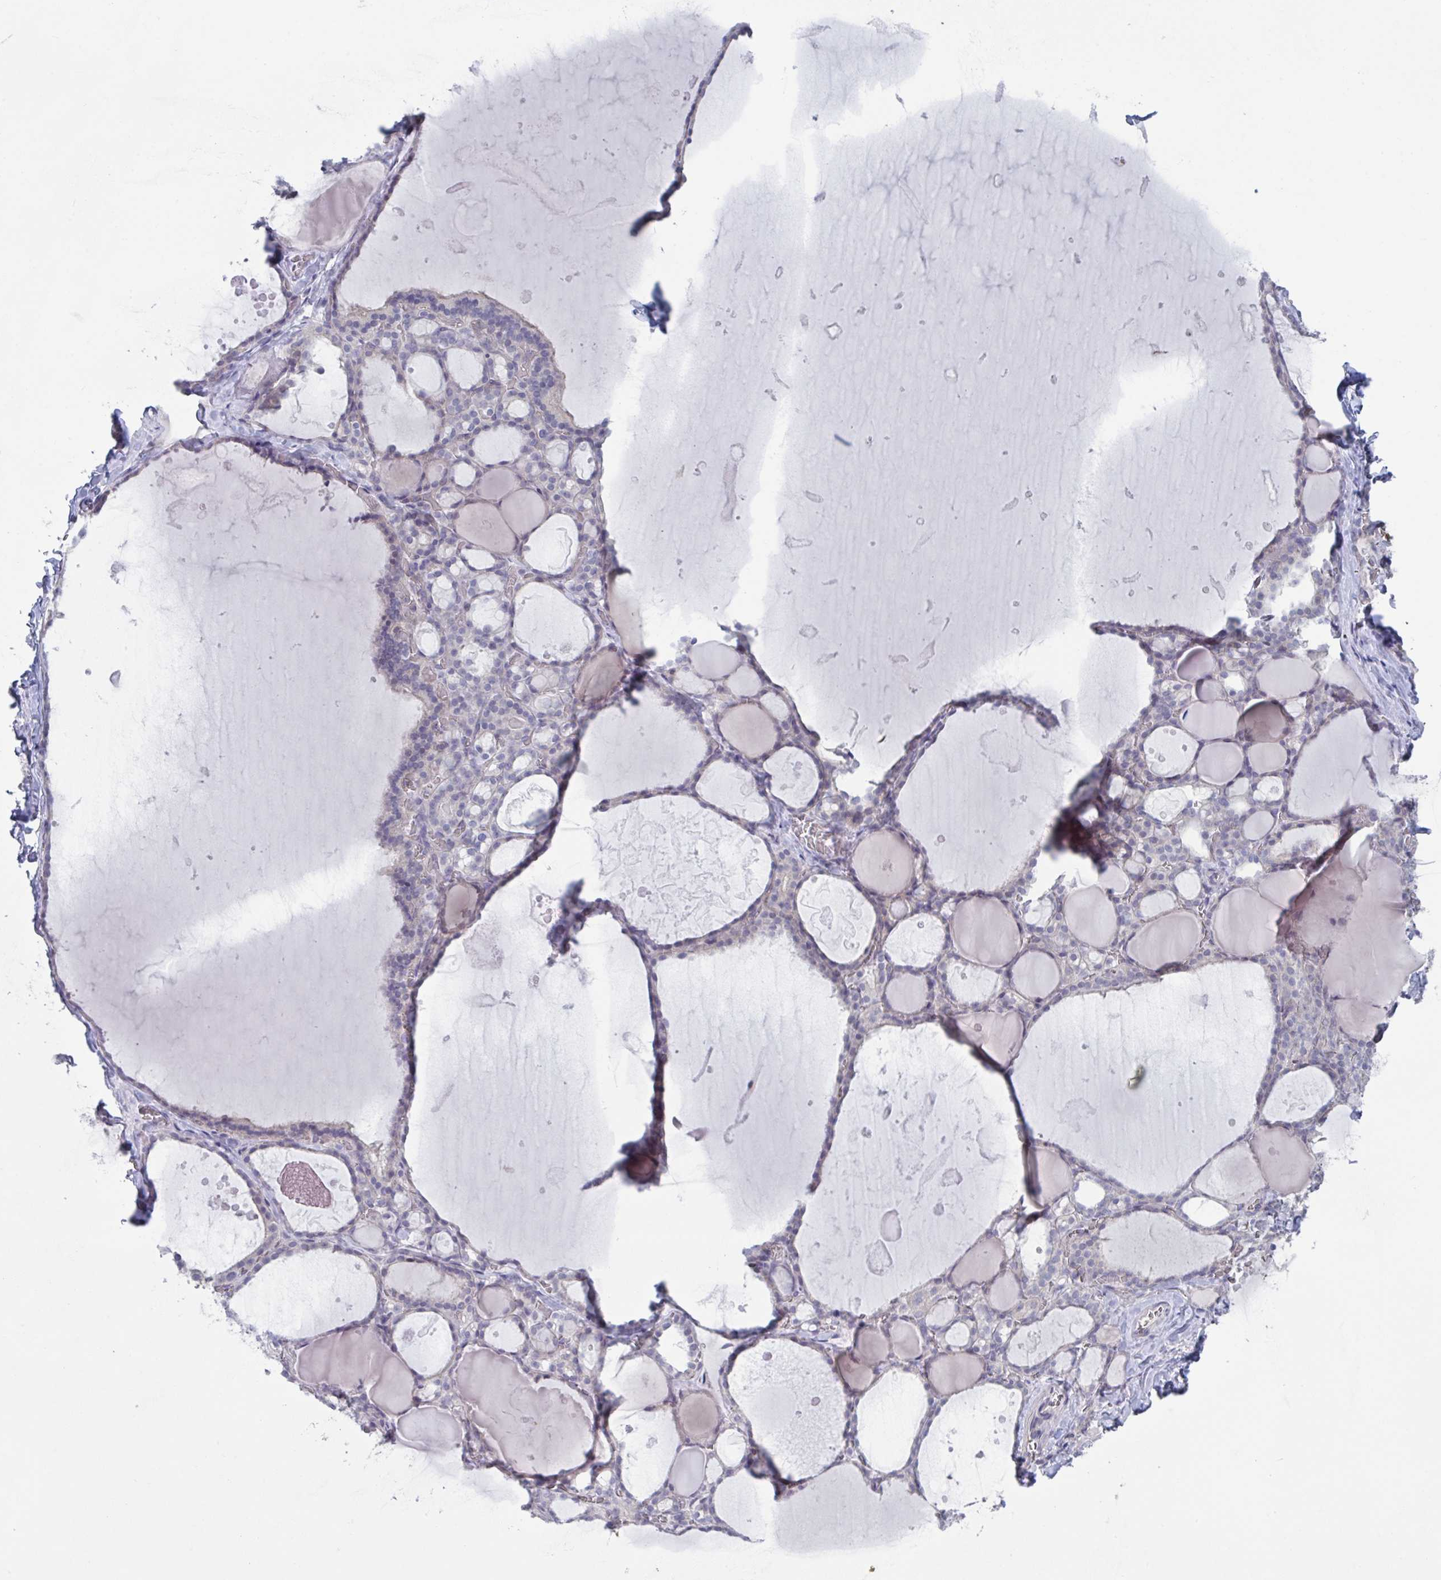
{"staining": {"intensity": "negative", "quantity": "none", "location": "none"}, "tissue": "thyroid gland", "cell_type": "Glandular cells", "image_type": "normal", "snomed": [{"axis": "morphology", "description": "Normal tissue, NOS"}, {"axis": "topography", "description": "Thyroid gland"}], "caption": "This is a photomicrograph of immunohistochemistry (IHC) staining of benign thyroid gland, which shows no expression in glandular cells.", "gene": "STK26", "patient": {"sex": "male", "age": 56}}